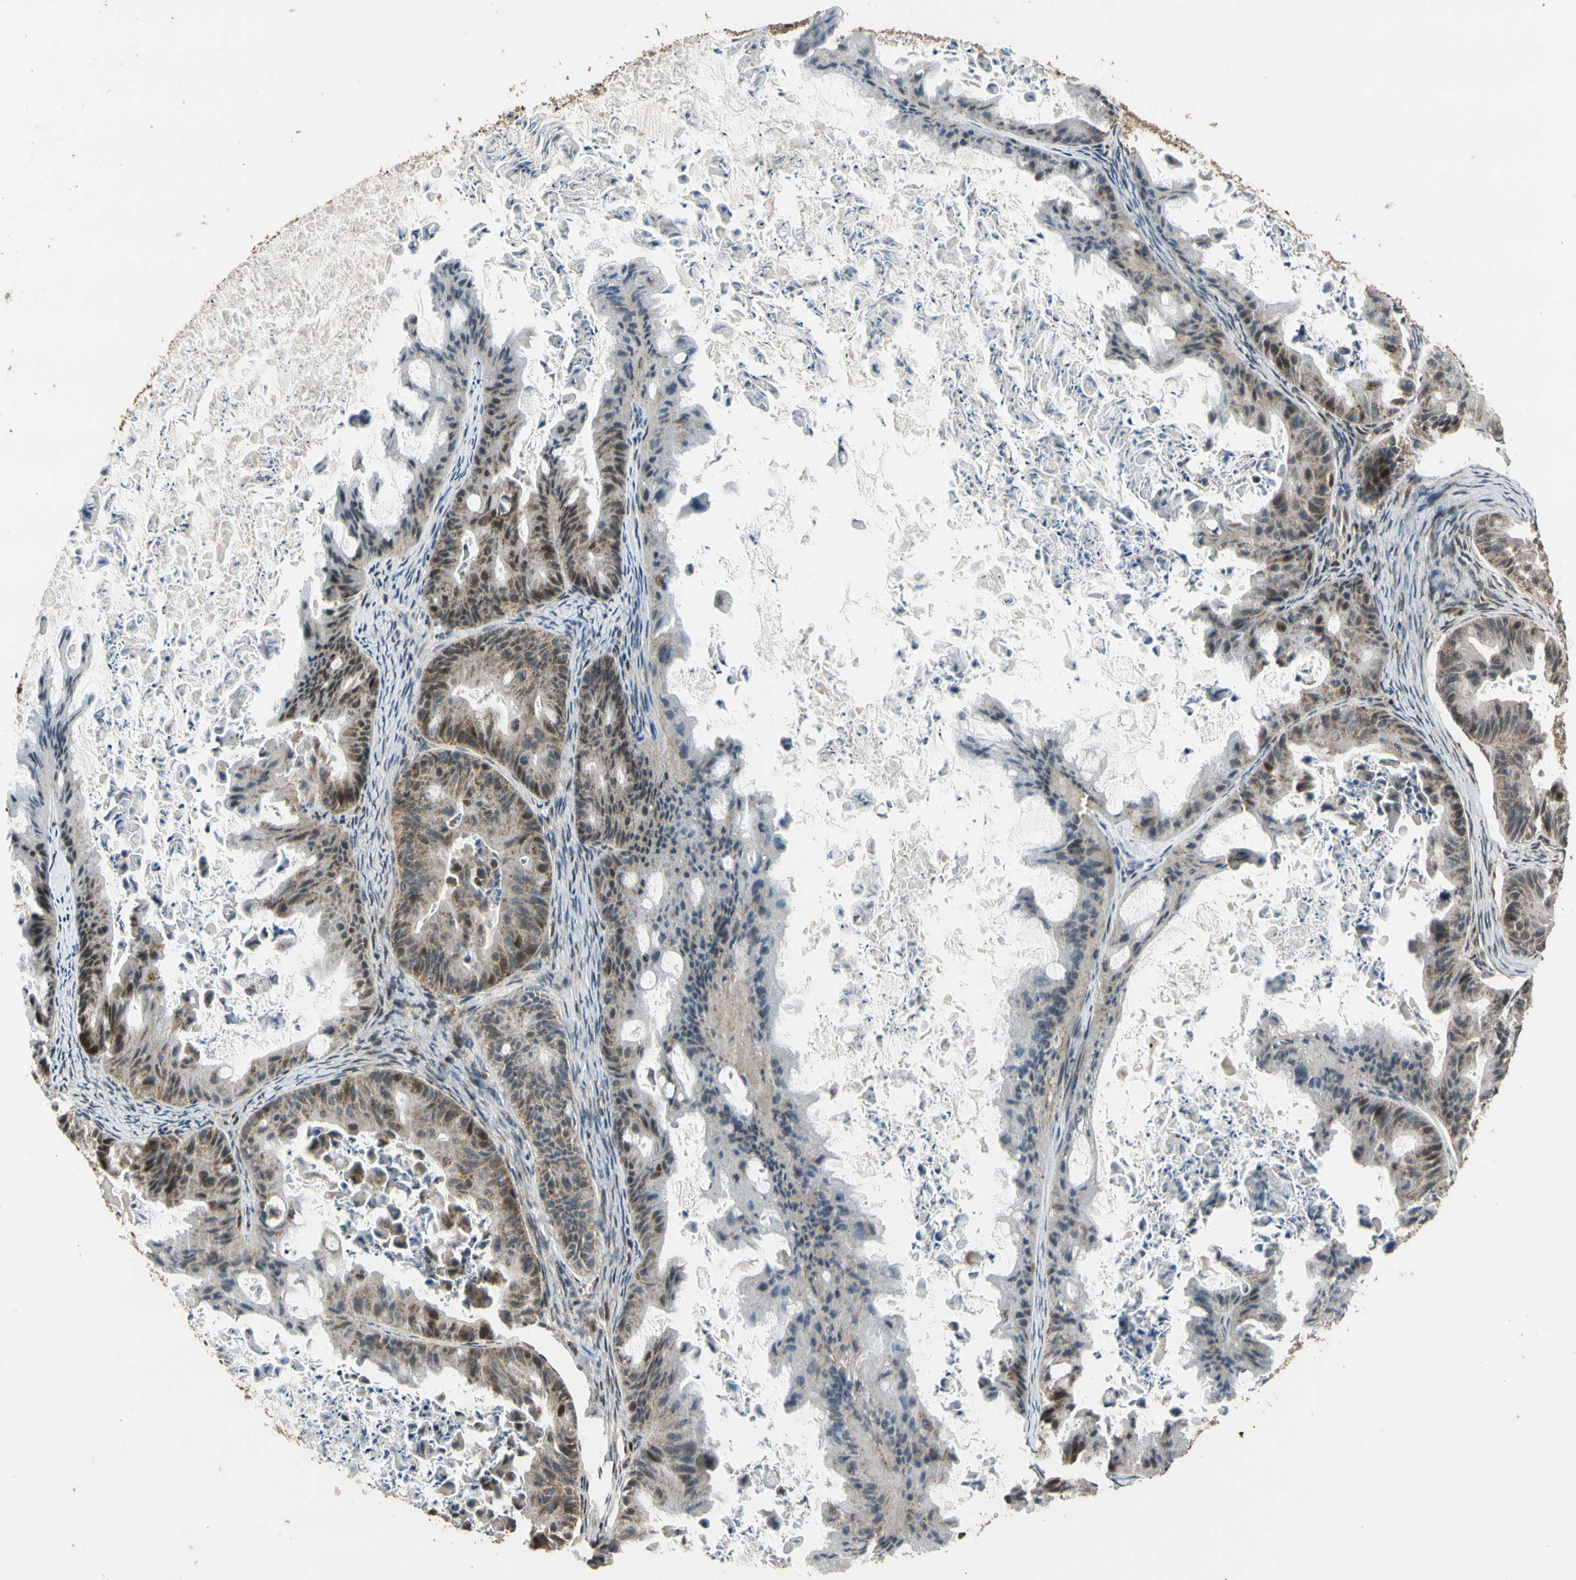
{"staining": {"intensity": "strong", "quantity": "25%-75%", "location": "cytoplasmic/membranous,nuclear"}, "tissue": "ovarian cancer", "cell_type": "Tumor cells", "image_type": "cancer", "snomed": [{"axis": "morphology", "description": "Cystadenocarcinoma, mucinous, NOS"}, {"axis": "topography", "description": "Ovary"}], "caption": "This image demonstrates immunohistochemistry staining of human ovarian cancer, with high strong cytoplasmic/membranous and nuclear positivity in about 25%-75% of tumor cells.", "gene": "LAMTOR1", "patient": {"sex": "female", "age": 37}}